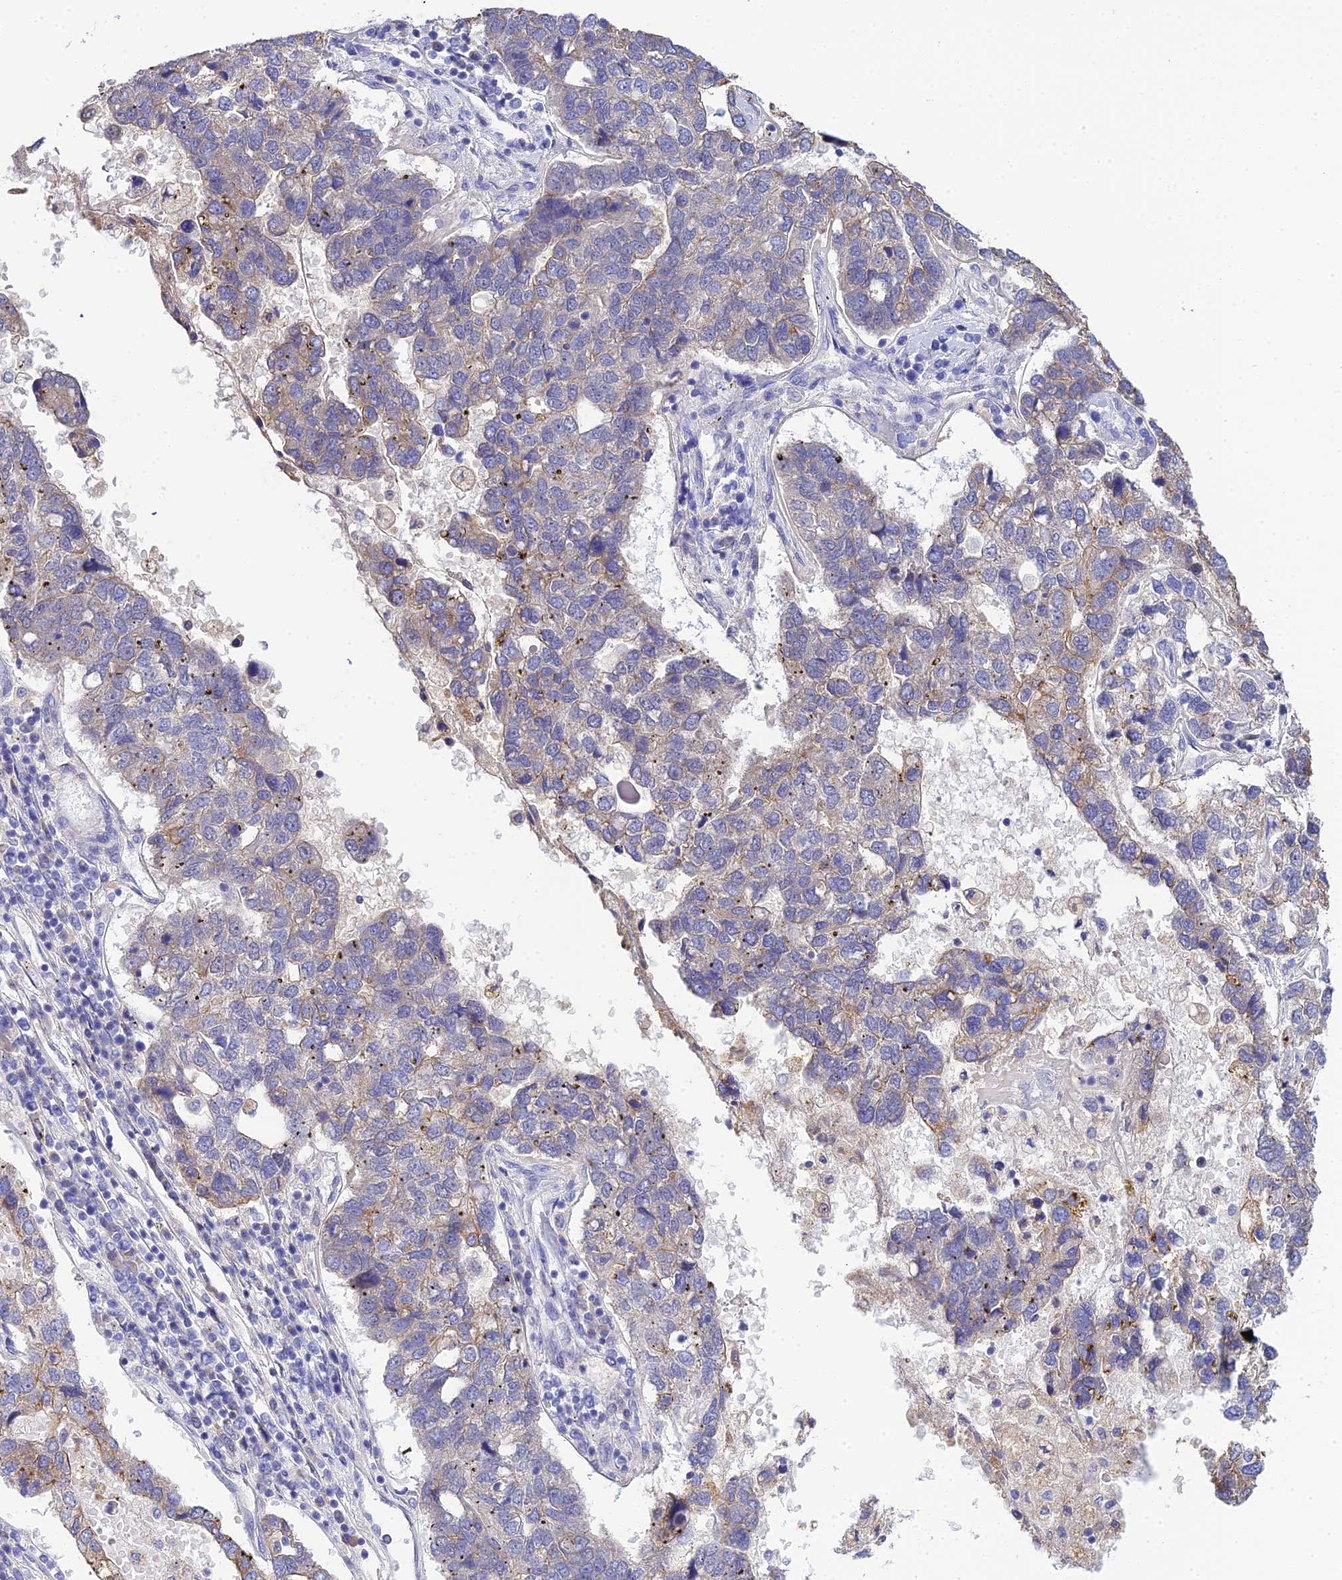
{"staining": {"intensity": "weak", "quantity": "25%-75%", "location": "cytoplasmic/membranous"}, "tissue": "pancreatic cancer", "cell_type": "Tumor cells", "image_type": "cancer", "snomed": [{"axis": "morphology", "description": "Adenocarcinoma, NOS"}, {"axis": "topography", "description": "Pancreas"}], "caption": "Protein positivity by immunohistochemistry (IHC) displays weak cytoplasmic/membranous expression in about 25%-75% of tumor cells in pancreatic cancer.", "gene": "ZXDA", "patient": {"sex": "female", "age": 61}}